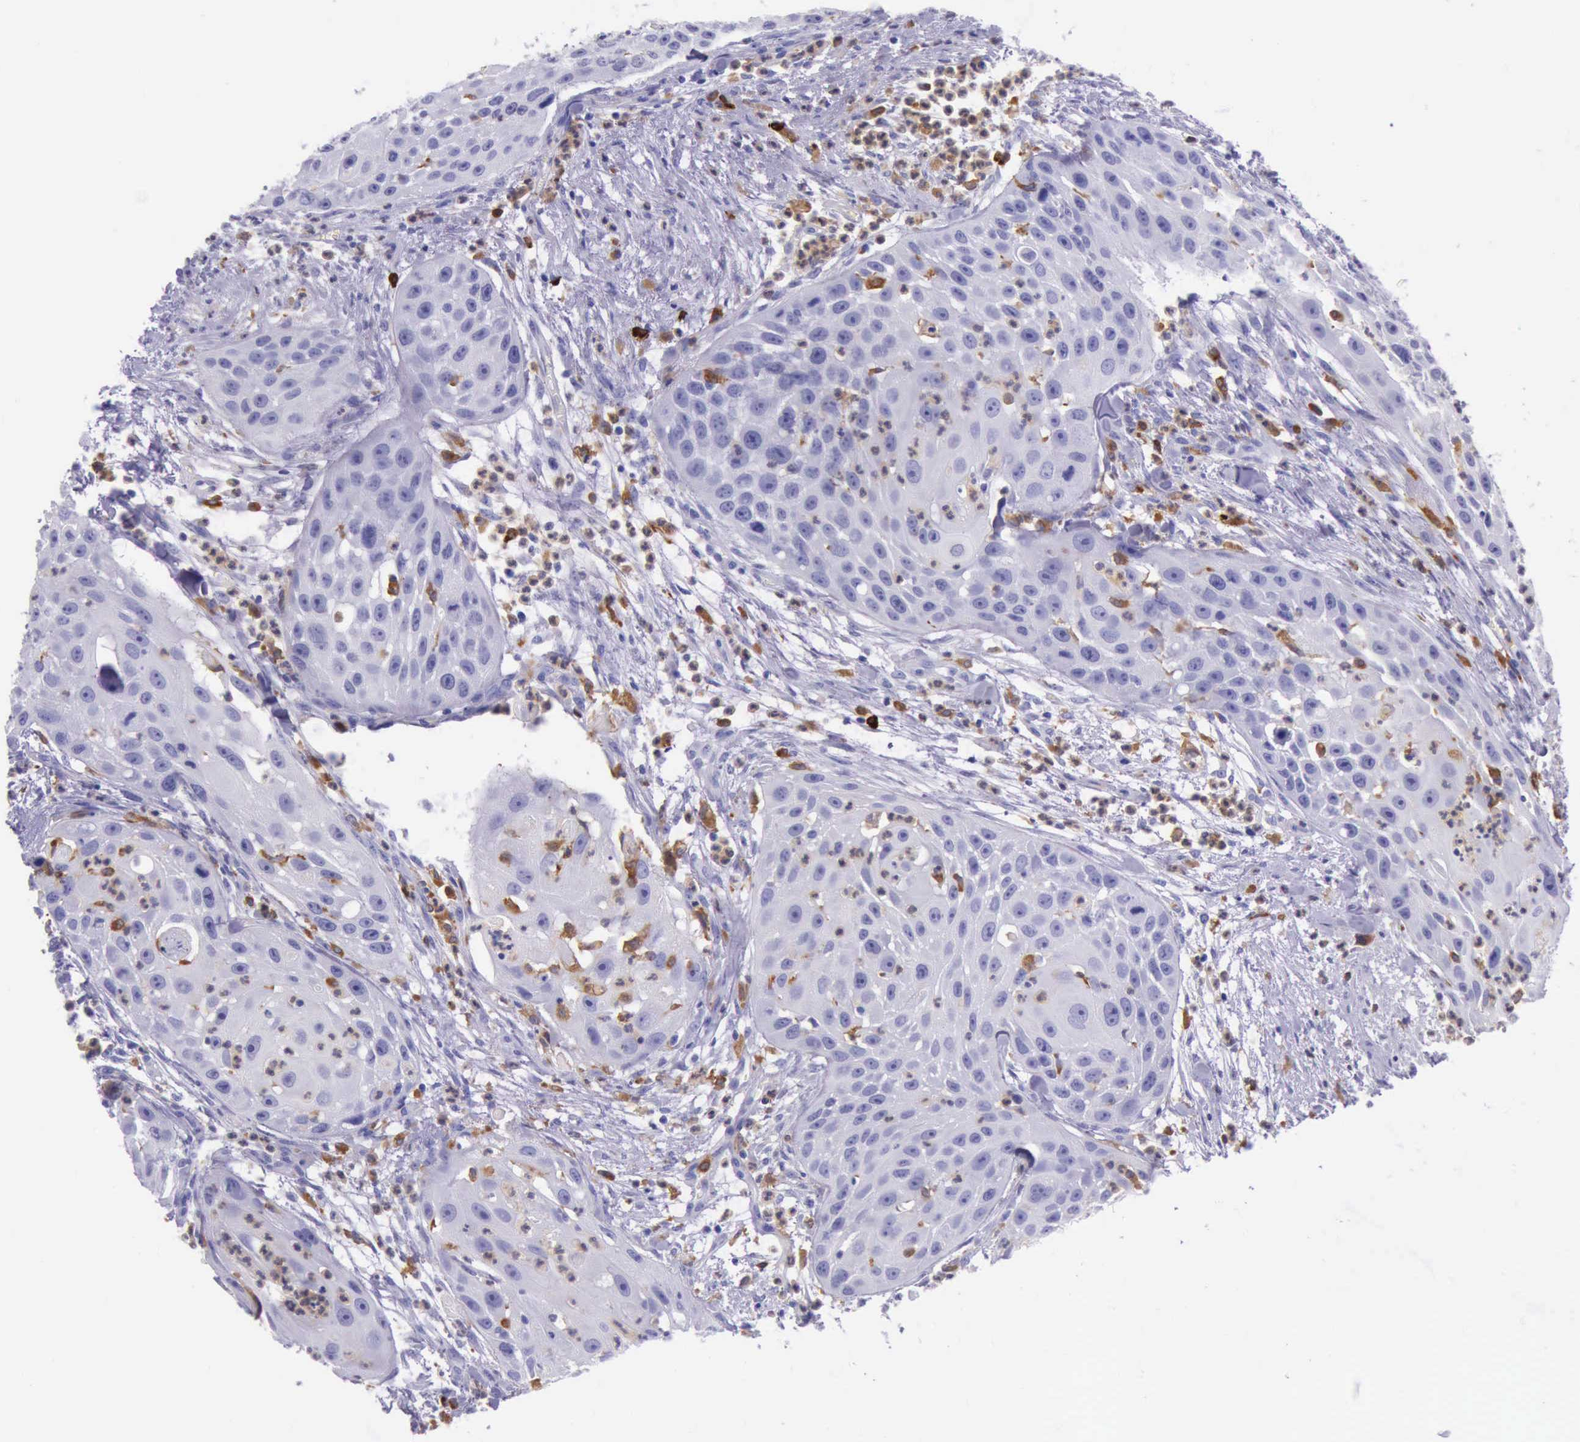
{"staining": {"intensity": "negative", "quantity": "none", "location": "none"}, "tissue": "head and neck cancer", "cell_type": "Tumor cells", "image_type": "cancer", "snomed": [{"axis": "morphology", "description": "Squamous cell carcinoma, NOS"}, {"axis": "topography", "description": "Head-Neck"}], "caption": "Squamous cell carcinoma (head and neck) stained for a protein using immunohistochemistry (IHC) reveals no expression tumor cells.", "gene": "BTK", "patient": {"sex": "male", "age": 64}}